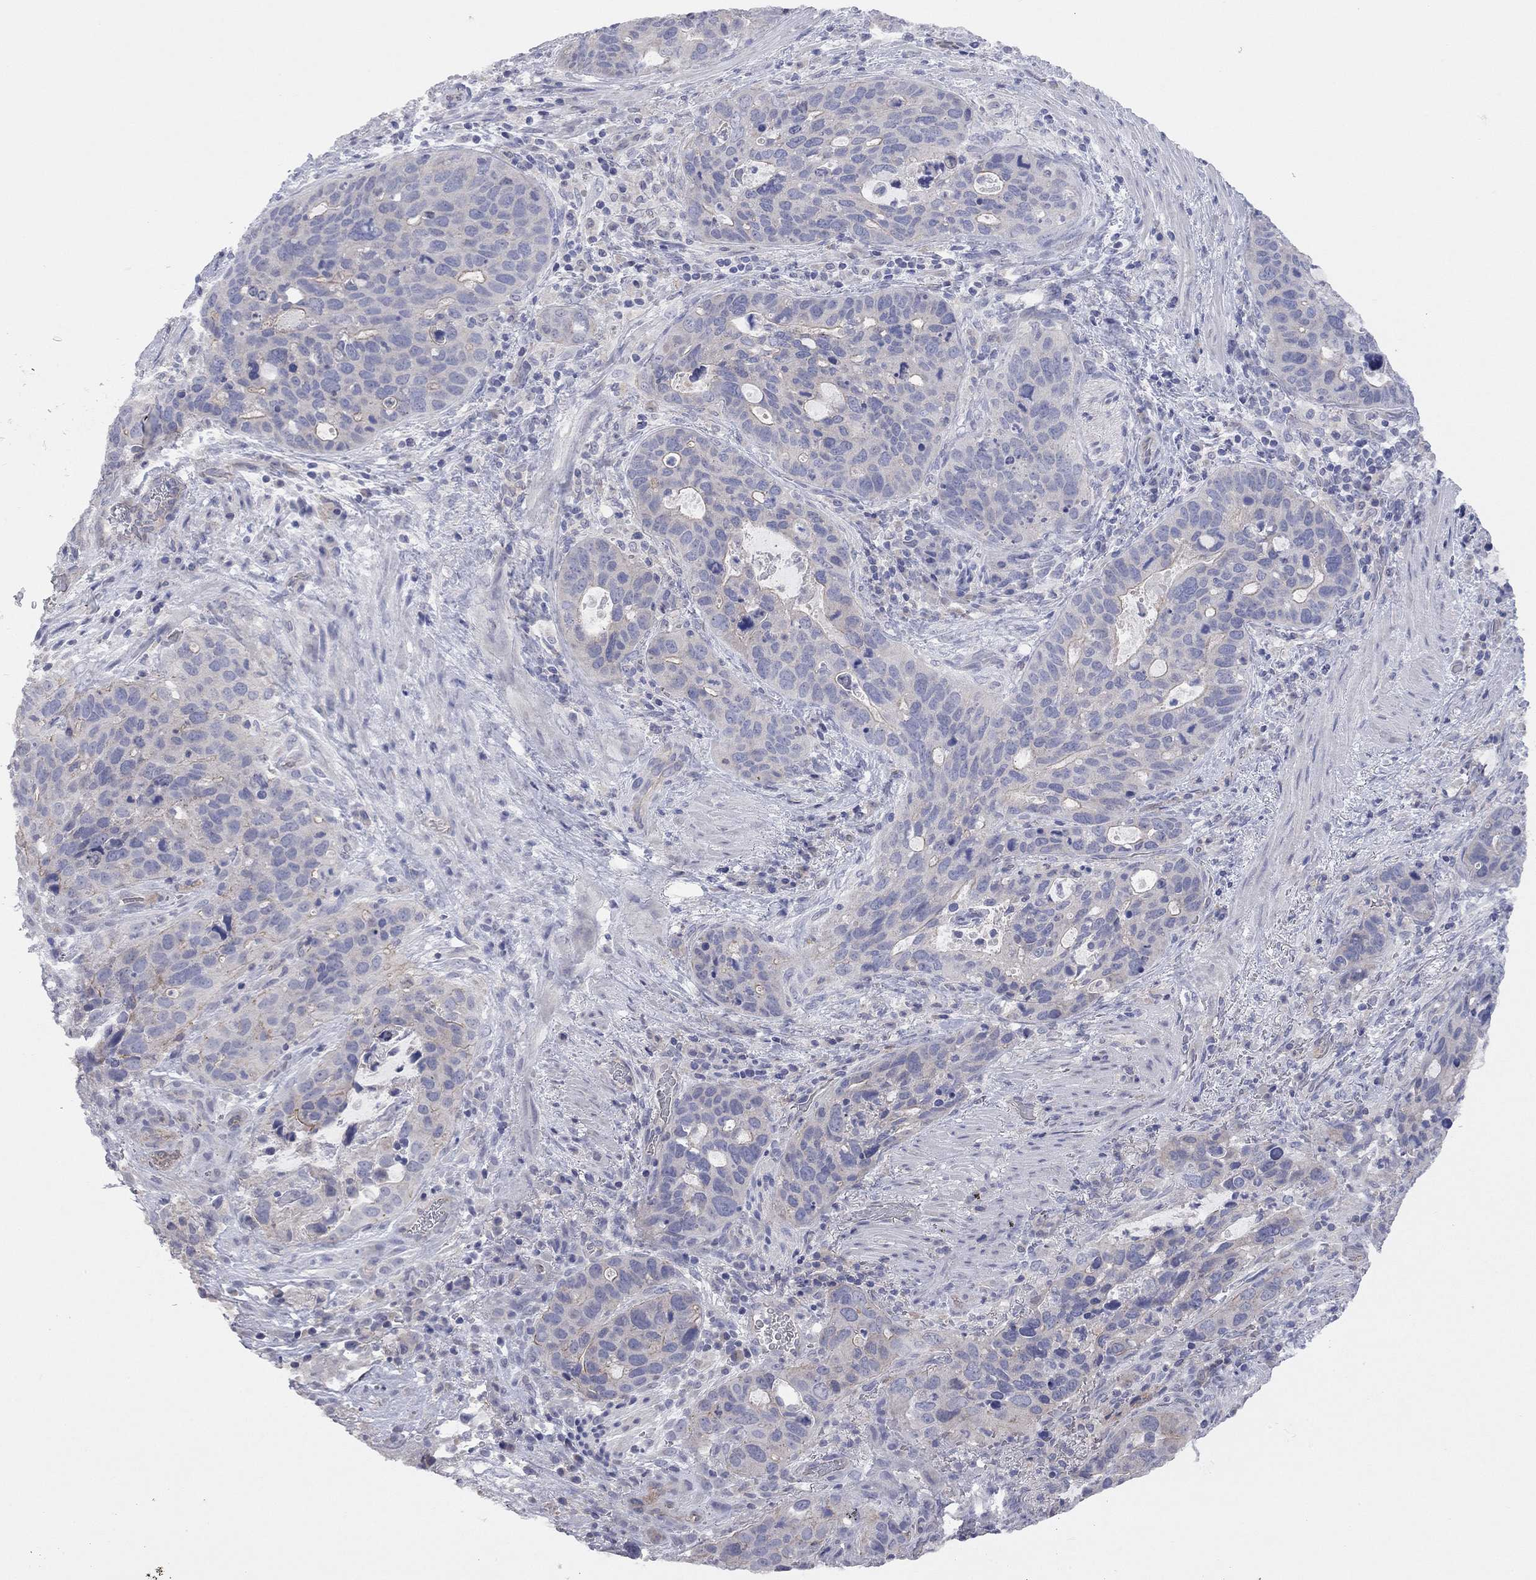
{"staining": {"intensity": "weak", "quantity": "<25%", "location": "cytoplasmic/membranous"}, "tissue": "stomach cancer", "cell_type": "Tumor cells", "image_type": "cancer", "snomed": [{"axis": "morphology", "description": "Adenocarcinoma, NOS"}, {"axis": "topography", "description": "Stomach"}], "caption": "Protein analysis of stomach adenocarcinoma demonstrates no significant staining in tumor cells. (Immunohistochemistry (ihc), brightfield microscopy, high magnification).", "gene": "KCNB1", "patient": {"sex": "male", "age": 54}}